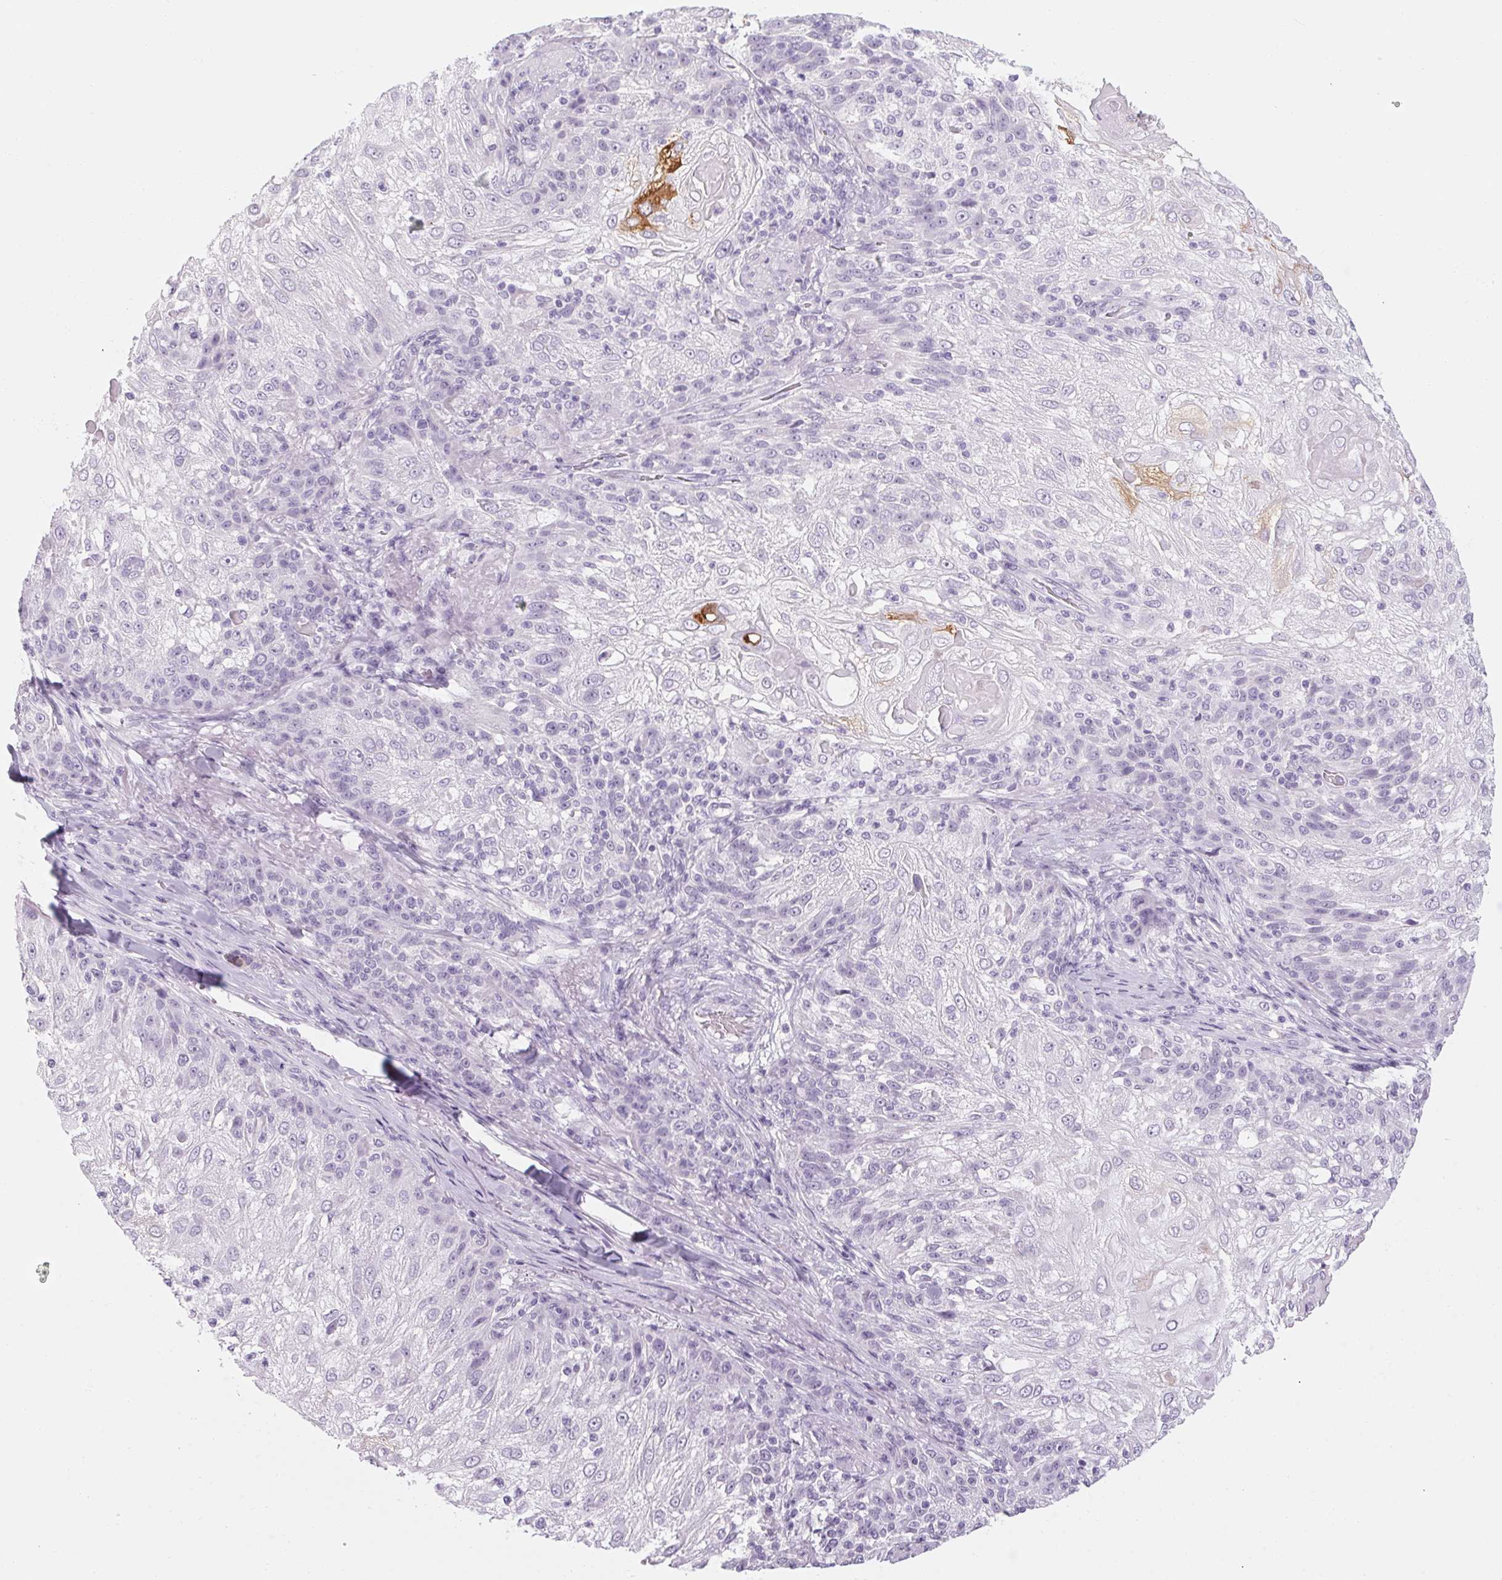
{"staining": {"intensity": "negative", "quantity": "none", "location": "none"}, "tissue": "skin cancer", "cell_type": "Tumor cells", "image_type": "cancer", "snomed": [{"axis": "morphology", "description": "Normal tissue, NOS"}, {"axis": "morphology", "description": "Squamous cell carcinoma, NOS"}, {"axis": "topography", "description": "Skin"}], "caption": "This histopathology image is of skin cancer stained with IHC to label a protein in brown with the nuclei are counter-stained blue. There is no expression in tumor cells.", "gene": "RPTN", "patient": {"sex": "female", "age": 83}}